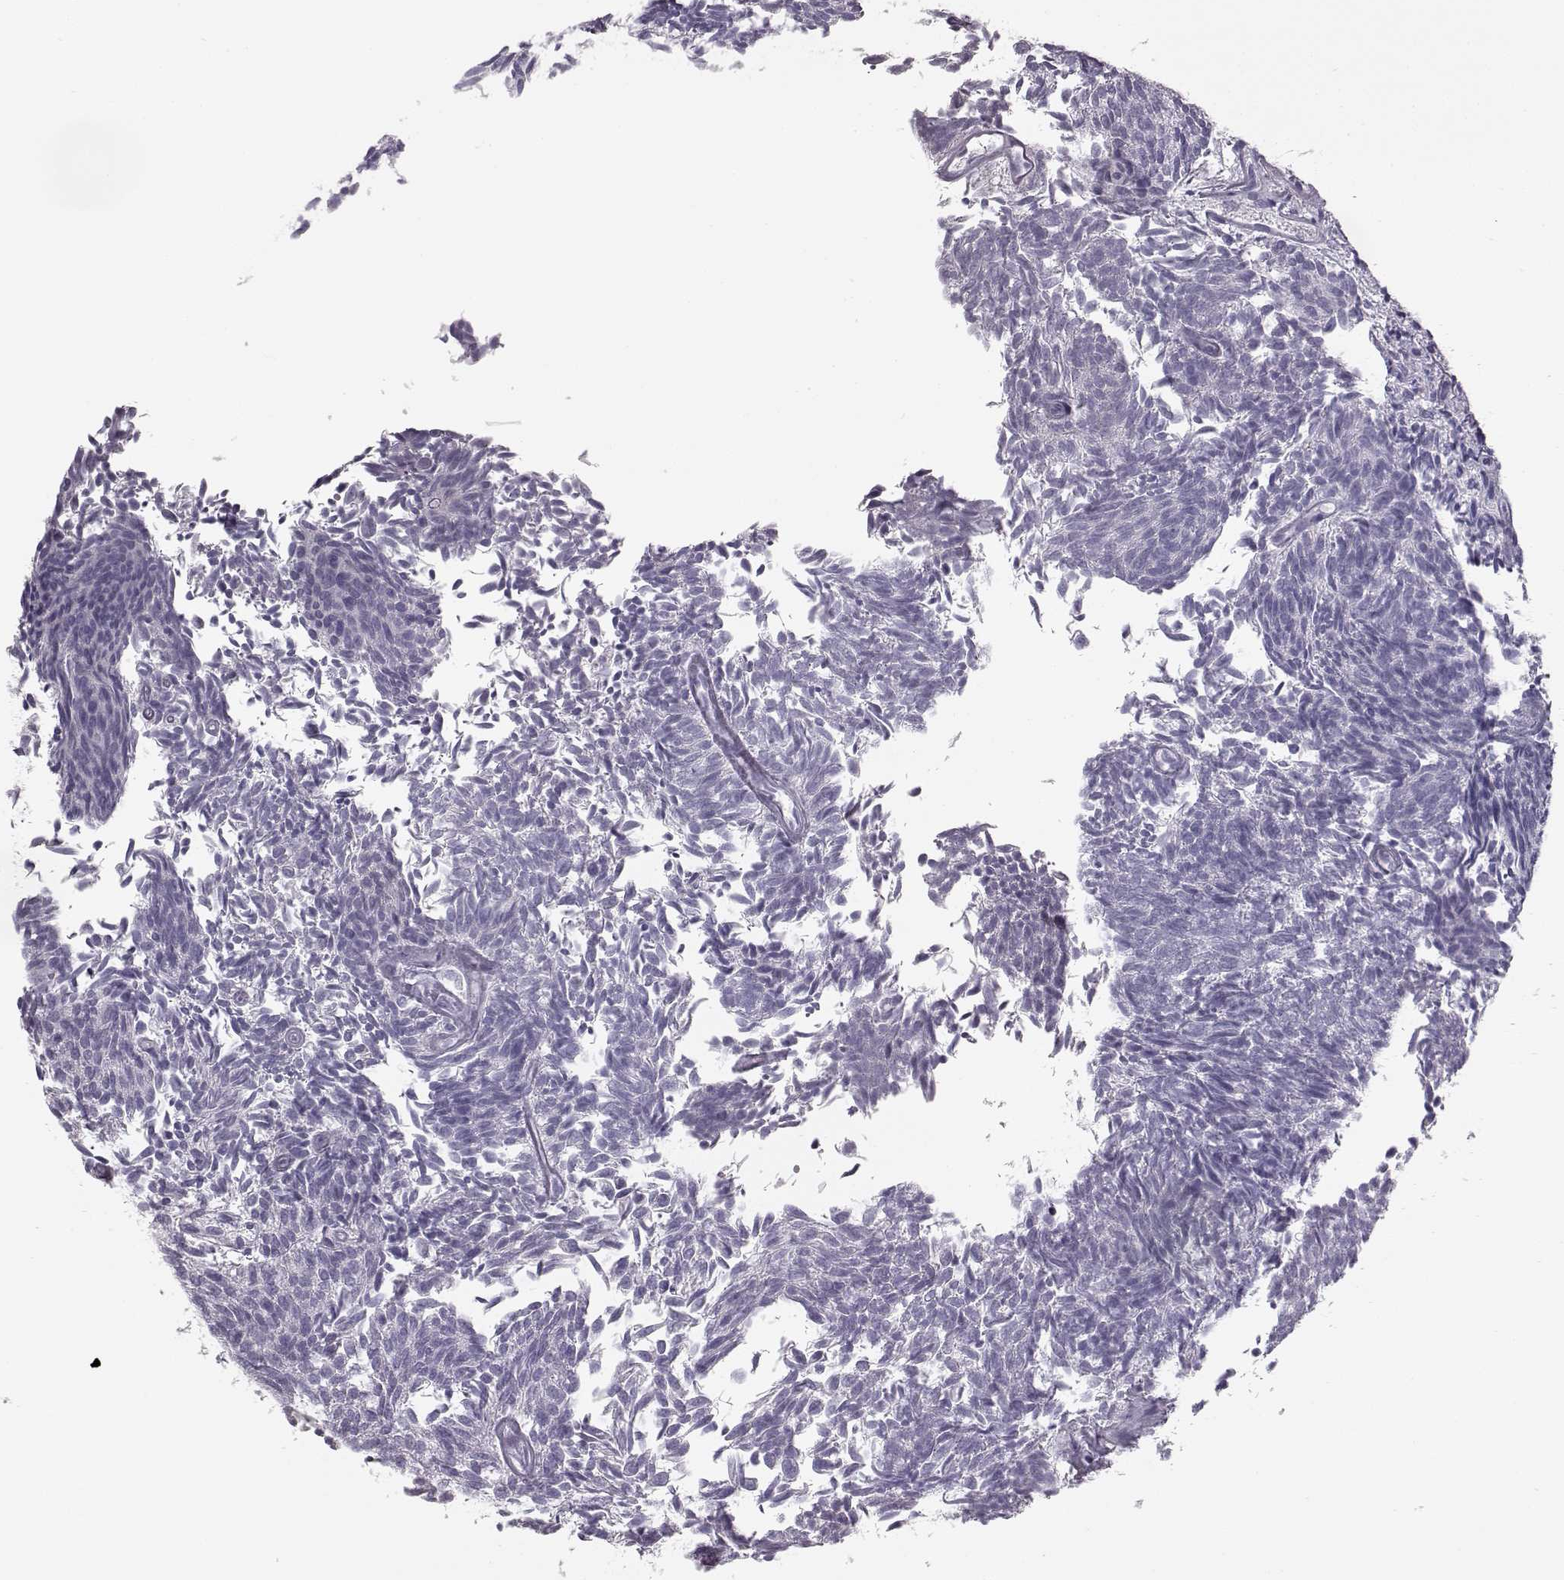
{"staining": {"intensity": "negative", "quantity": "none", "location": "none"}, "tissue": "urothelial cancer", "cell_type": "Tumor cells", "image_type": "cancer", "snomed": [{"axis": "morphology", "description": "Urothelial carcinoma, Low grade"}, {"axis": "topography", "description": "Urinary bladder"}], "caption": "This is an immunohistochemistry image of urothelial cancer. There is no expression in tumor cells.", "gene": "BFSP2", "patient": {"sex": "male", "age": 77}}